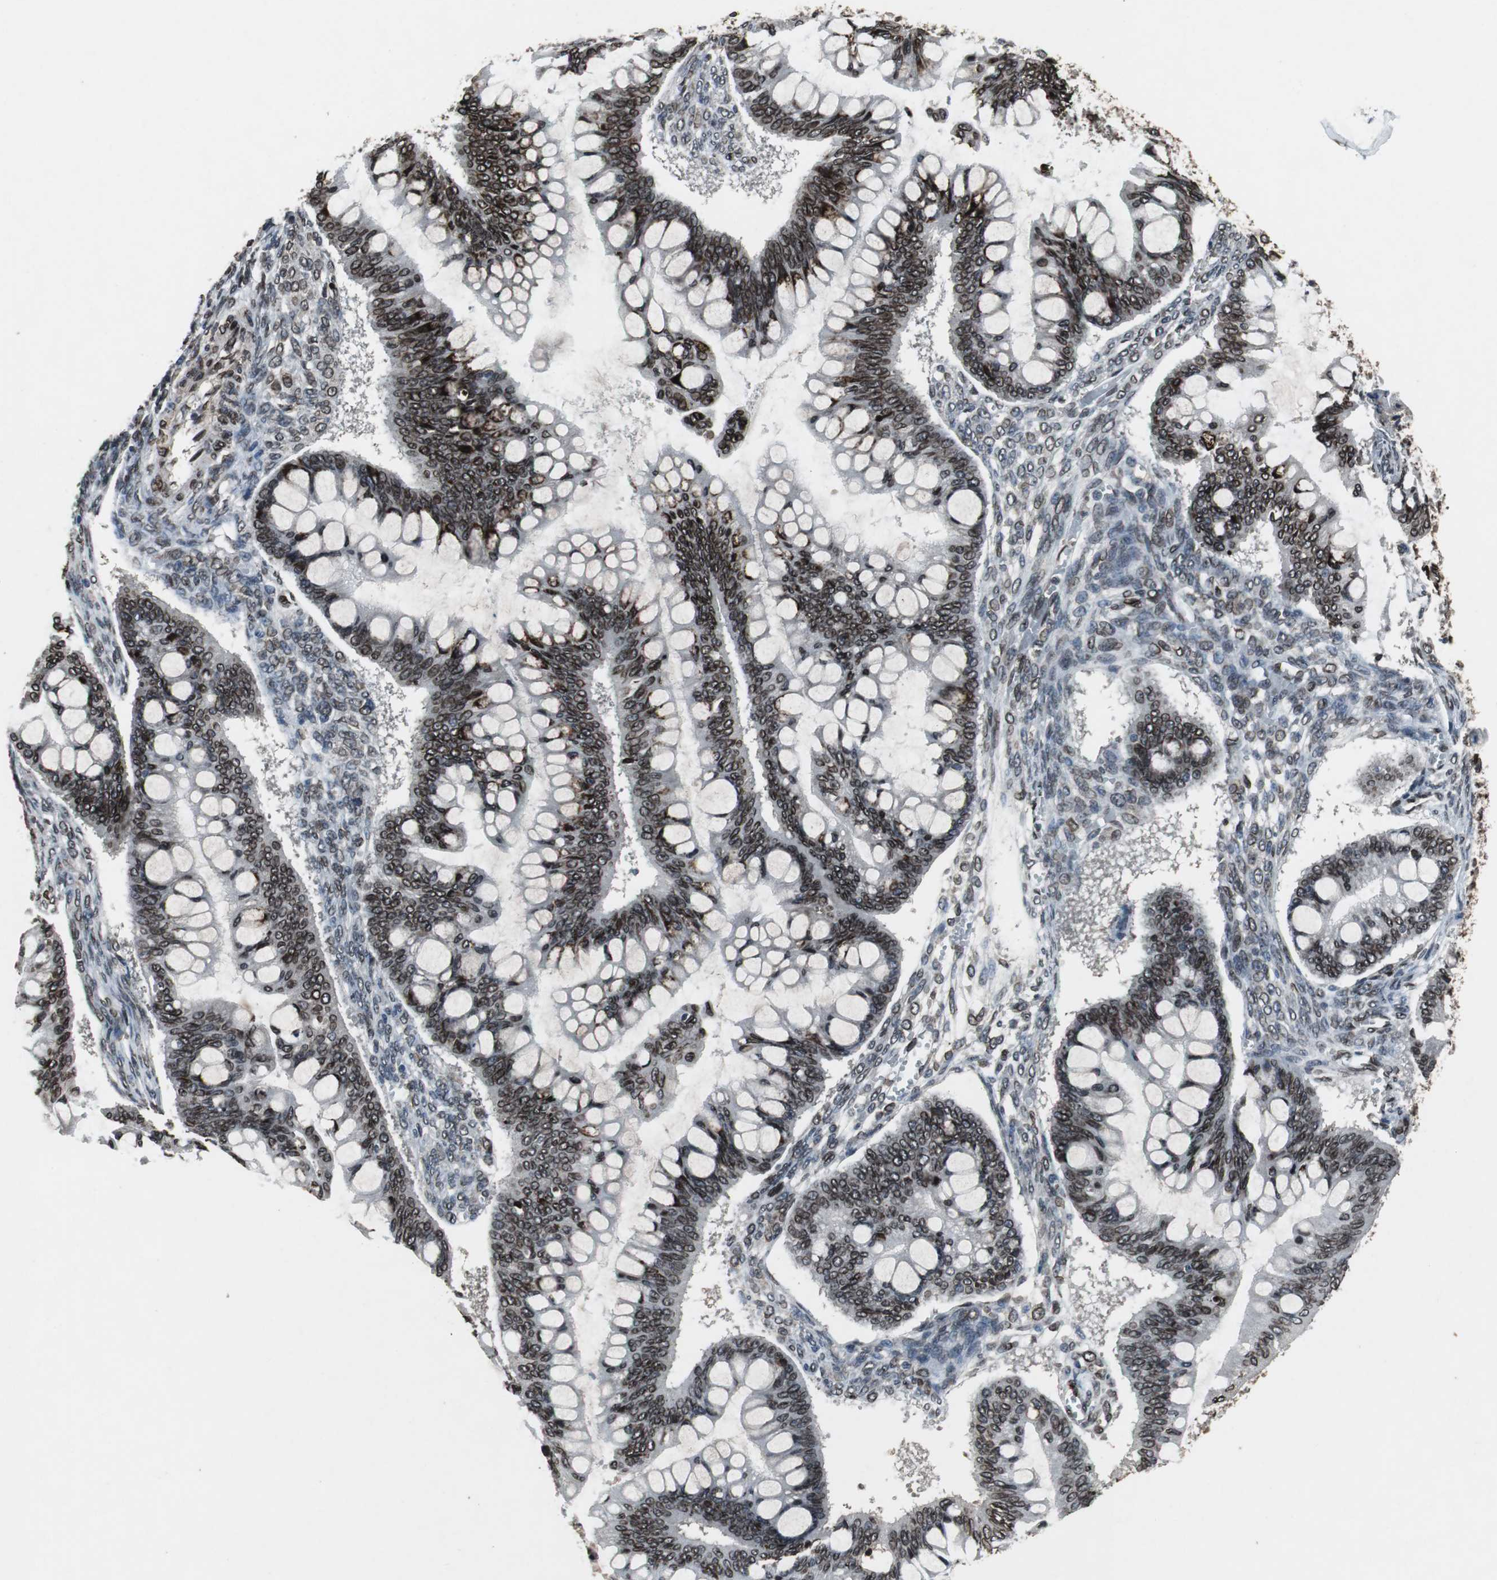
{"staining": {"intensity": "strong", "quantity": ">75%", "location": "cytoplasmic/membranous,nuclear"}, "tissue": "ovarian cancer", "cell_type": "Tumor cells", "image_type": "cancer", "snomed": [{"axis": "morphology", "description": "Cystadenocarcinoma, mucinous, NOS"}, {"axis": "topography", "description": "Ovary"}], "caption": "High-power microscopy captured an immunohistochemistry (IHC) image of ovarian cancer, revealing strong cytoplasmic/membranous and nuclear positivity in about >75% of tumor cells.", "gene": "LMNA", "patient": {"sex": "female", "age": 73}}